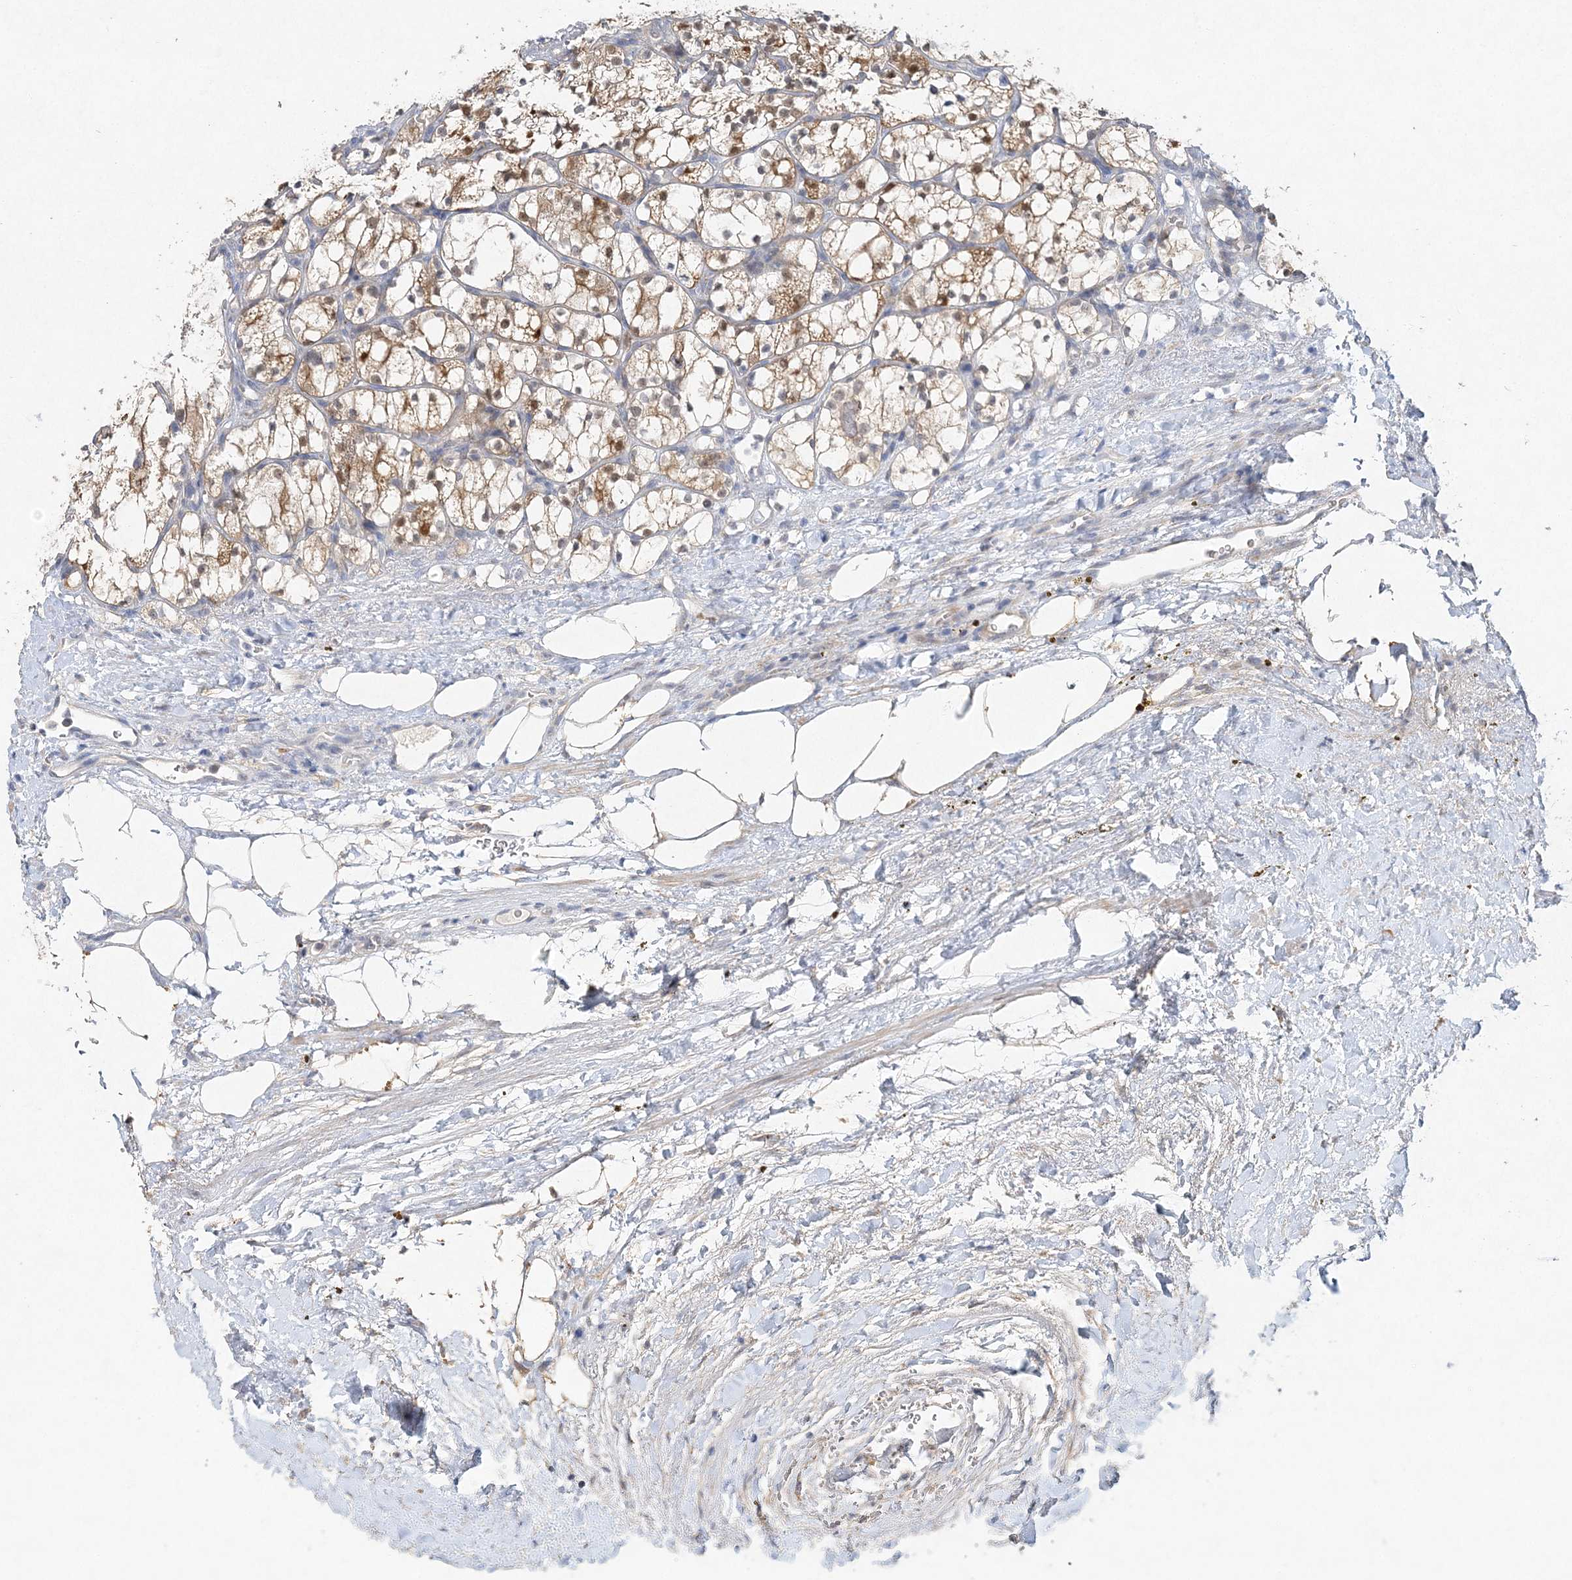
{"staining": {"intensity": "moderate", "quantity": ">75%", "location": "cytoplasmic/membranous,nuclear"}, "tissue": "renal cancer", "cell_type": "Tumor cells", "image_type": "cancer", "snomed": [{"axis": "morphology", "description": "Adenocarcinoma, NOS"}, {"axis": "topography", "description": "Kidney"}], "caption": "Immunohistochemical staining of human renal cancer (adenocarcinoma) shows medium levels of moderate cytoplasmic/membranous and nuclear staining in approximately >75% of tumor cells. (DAB = brown stain, brightfield microscopy at high magnification).", "gene": "MAT2B", "patient": {"sex": "female", "age": 69}}